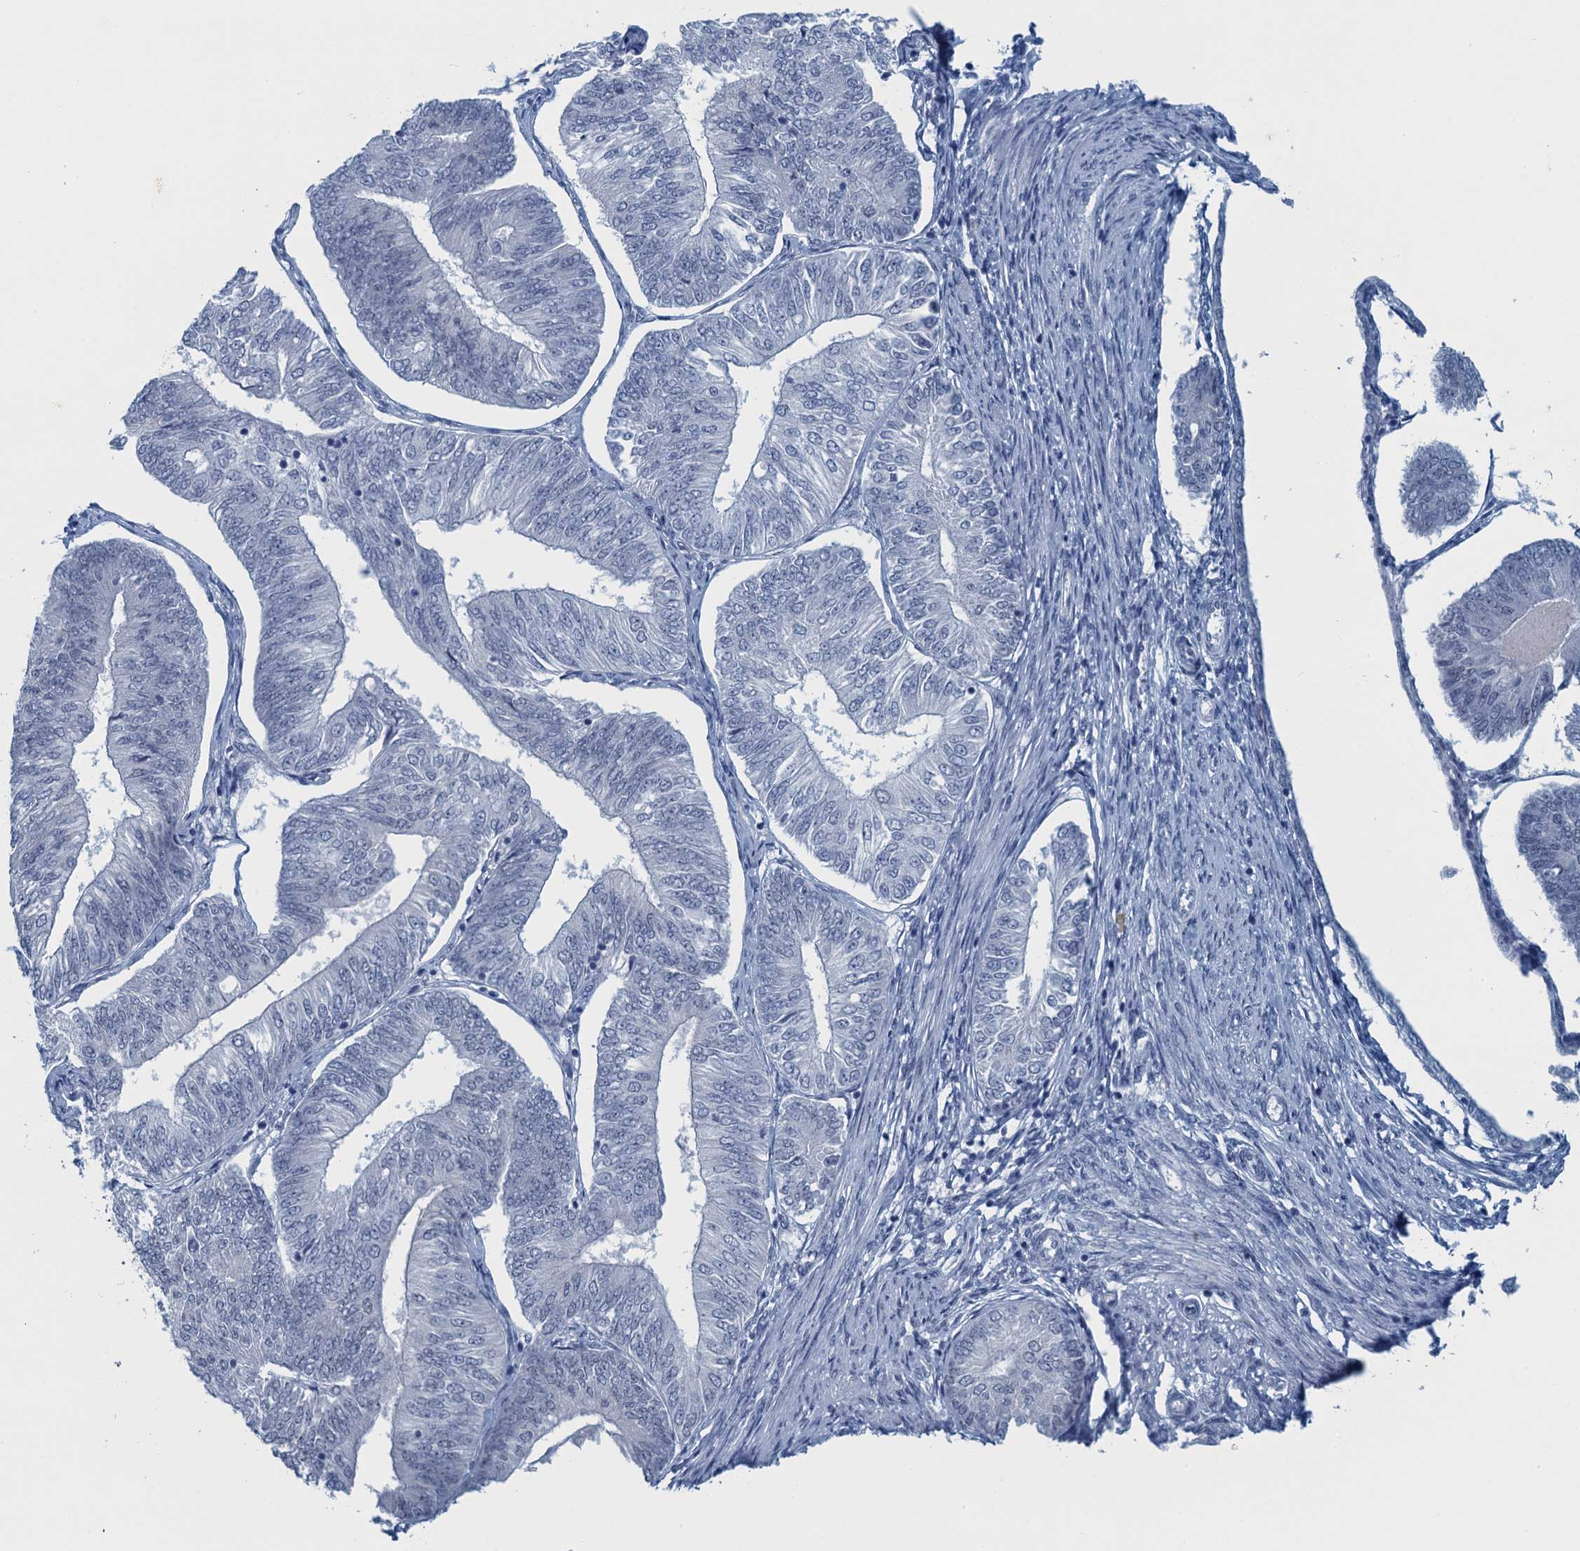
{"staining": {"intensity": "negative", "quantity": "none", "location": "none"}, "tissue": "endometrial cancer", "cell_type": "Tumor cells", "image_type": "cancer", "snomed": [{"axis": "morphology", "description": "Adenocarcinoma, NOS"}, {"axis": "topography", "description": "Endometrium"}], "caption": "A high-resolution micrograph shows immunohistochemistry staining of endometrial adenocarcinoma, which exhibits no significant staining in tumor cells.", "gene": "ENSG00000131152", "patient": {"sex": "female", "age": 58}}